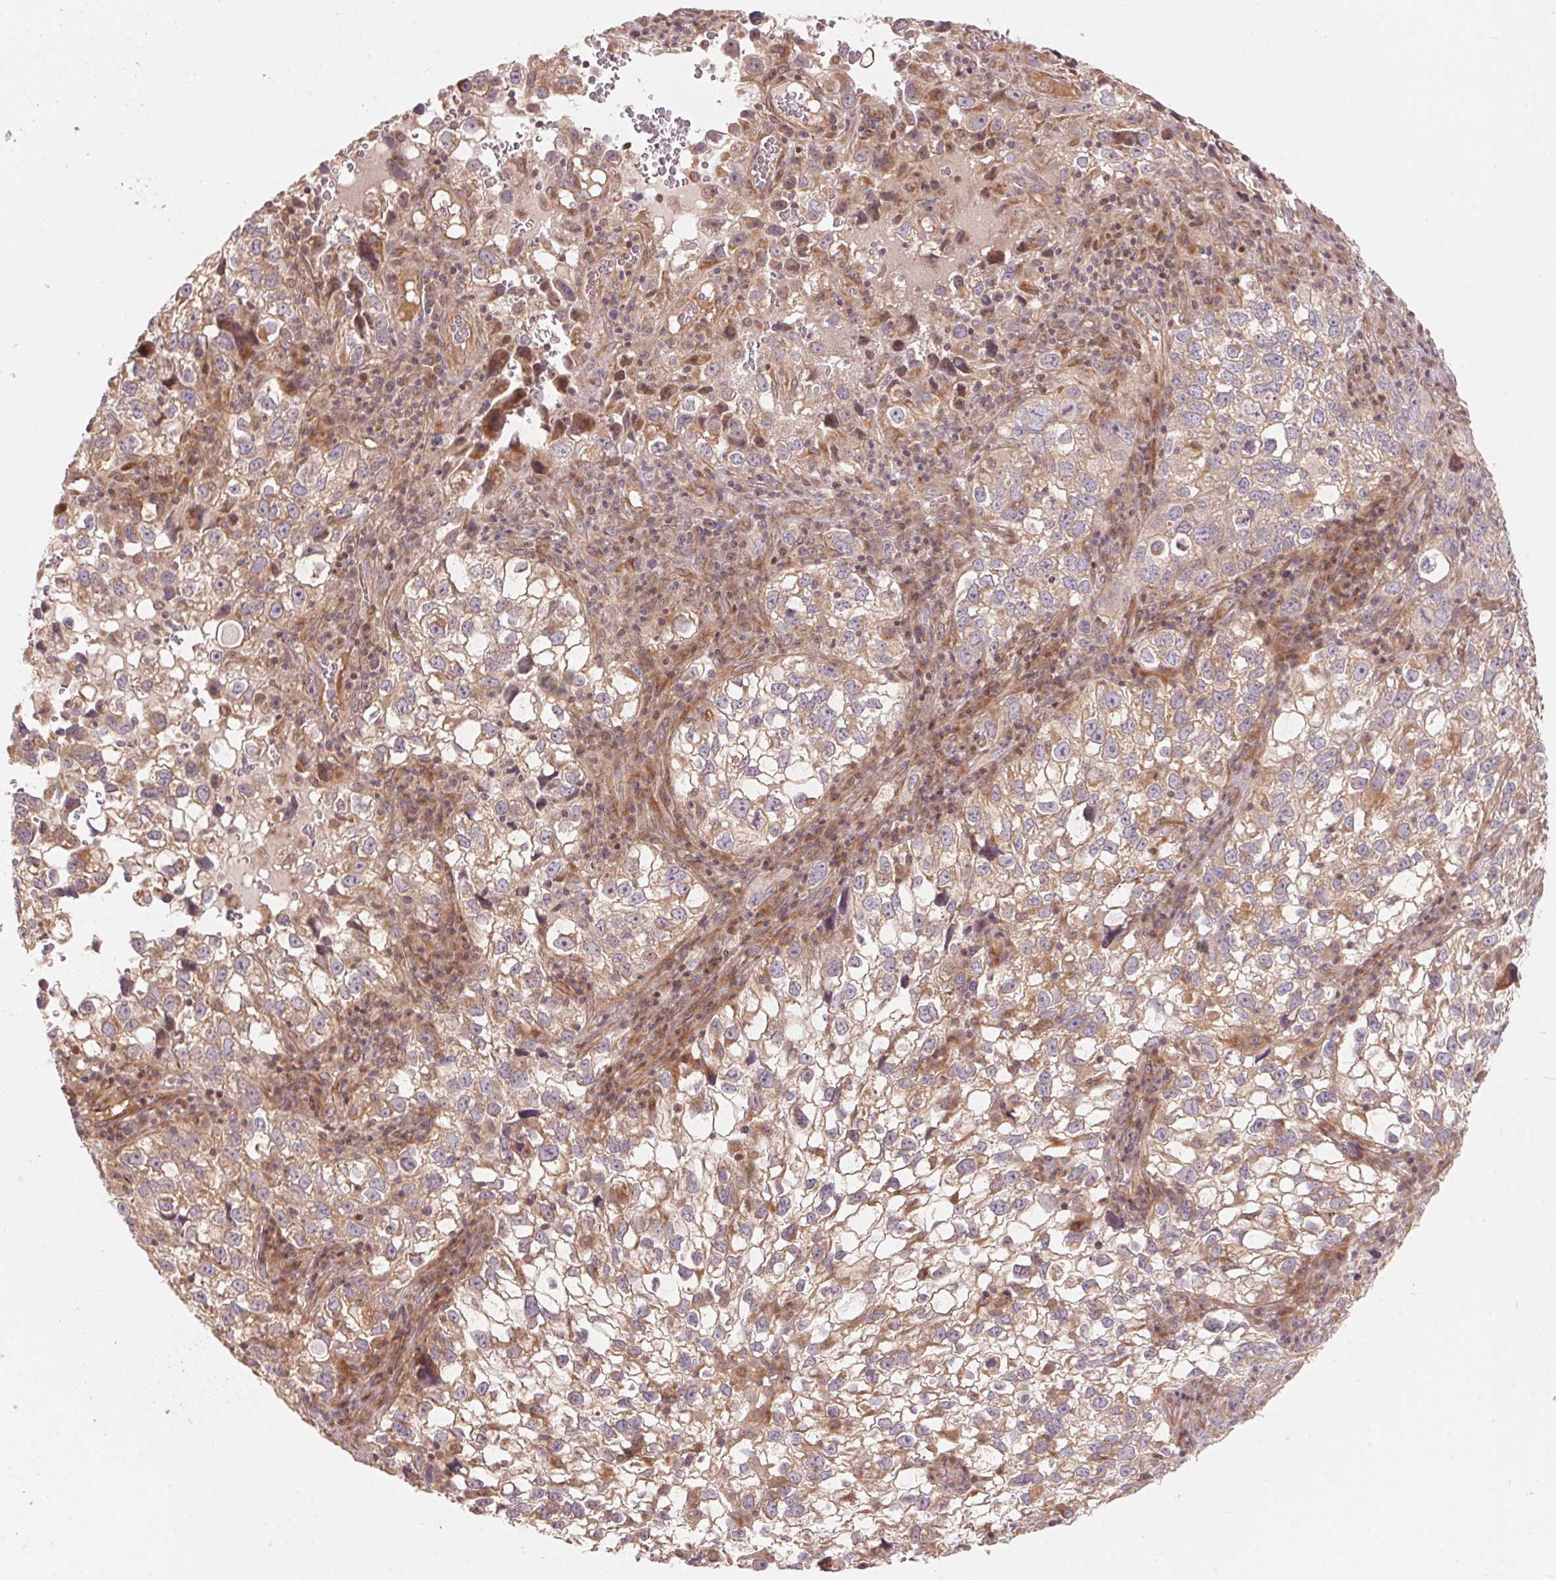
{"staining": {"intensity": "weak", "quantity": "25%-75%", "location": "cytoplasmic/membranous"}, "tissue": "cervical cancer", "cell_type": "Tumor cells", "image_type": "cancer", "snomed": [{"axis": "morphology", "description": "Squamous cell carcinoma, NOS"}, {"axis": "topography", "description": "Cervix"}], "caption": "Immunohistochemistry (DAB (3,3'-diaminobenzidine)) staining of cervical cancer reveals weak cytoplasmic/membranous protein expression in approximately 25%-75% of tumor cells.", "gene": "TNIP2", "patient": {"sex": "female", "age": 55}}